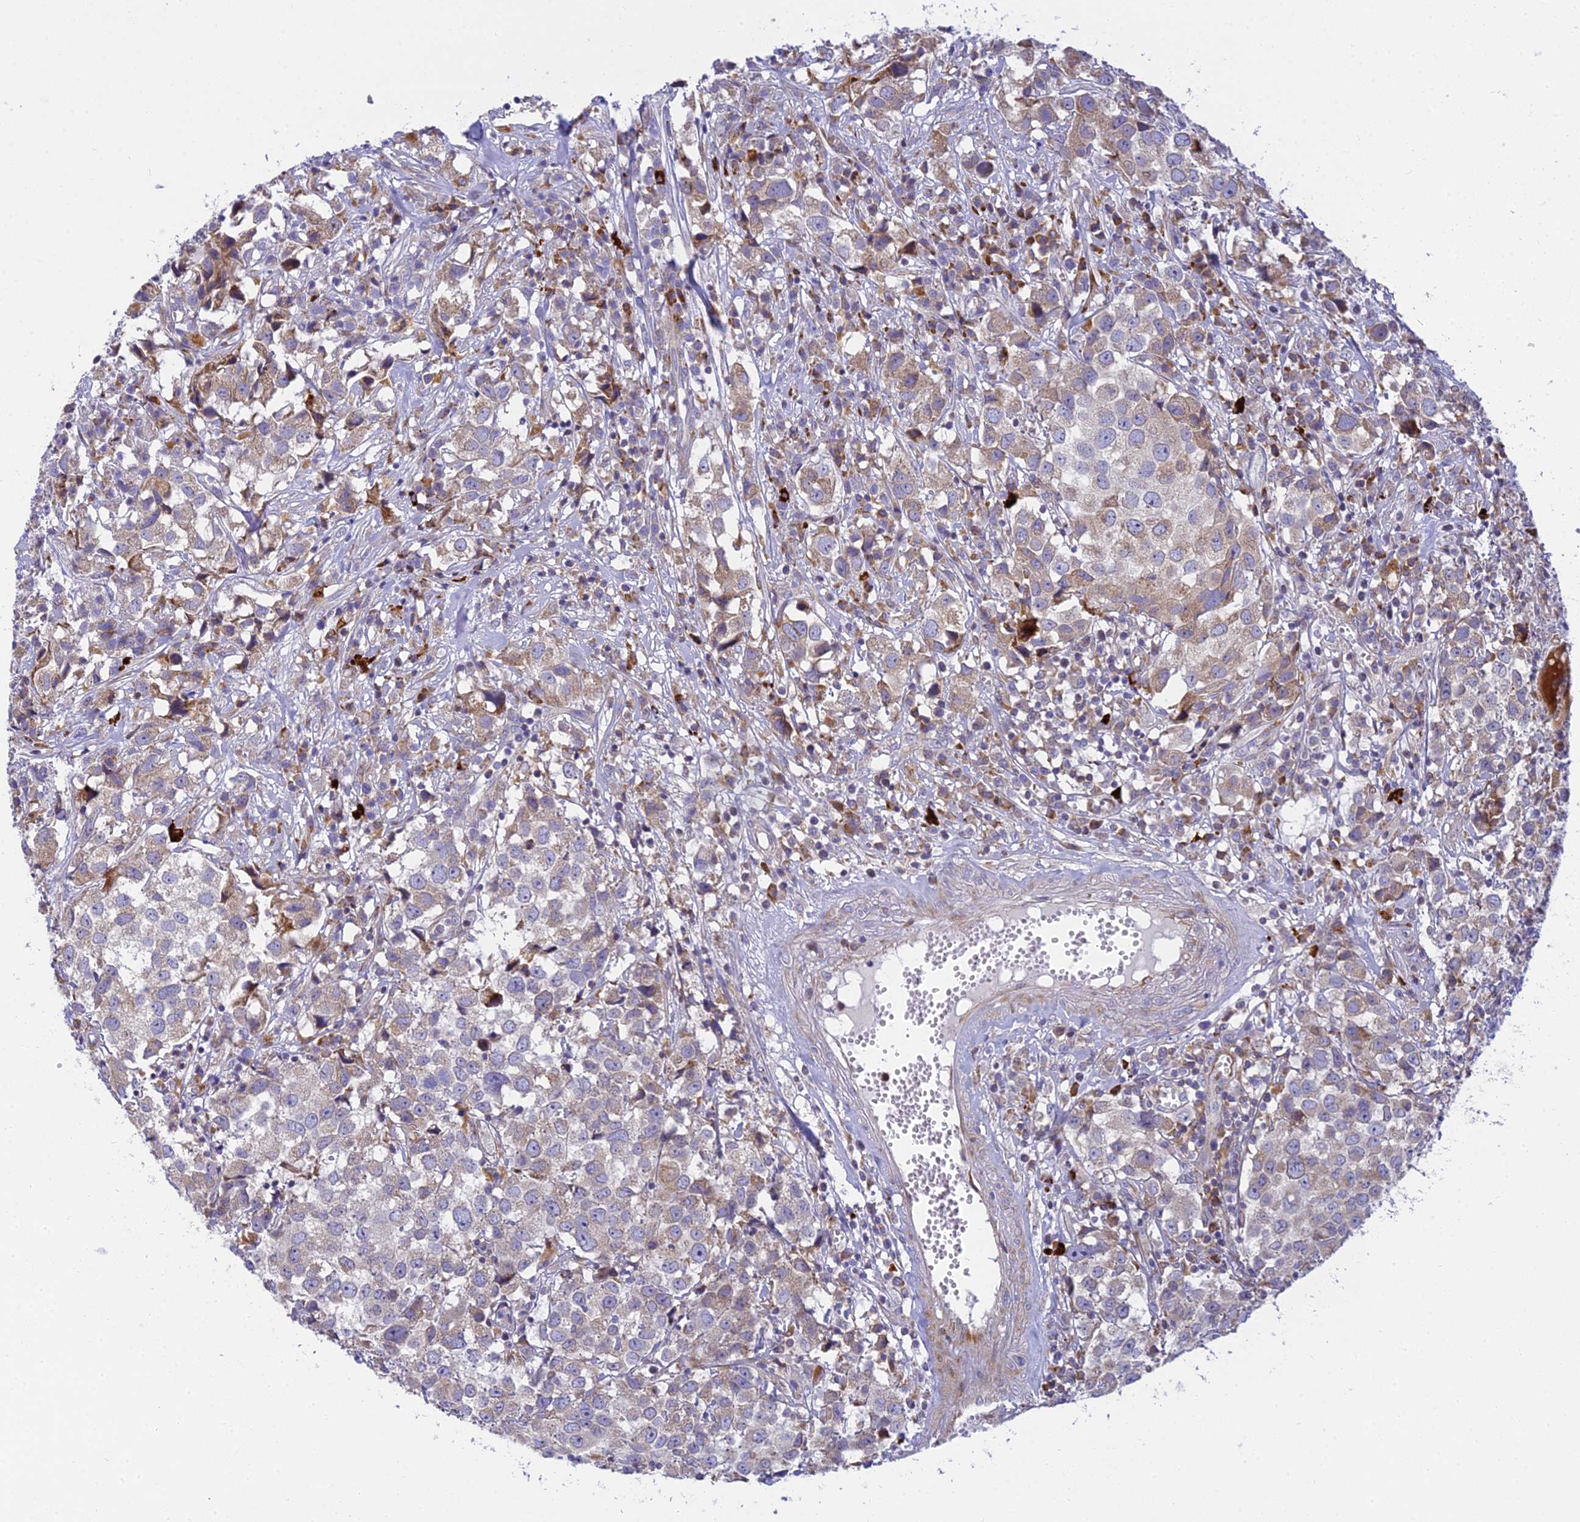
{"staining": {"intensity": "strong", "quantity": "<25%", "location": "cytoplasmic/membranous"}, "tissue": "urothelial cancer", "cell_type": "Tumor cells", "image_type": "cancer", "snomed": [{"axis": "morphology", "description": "Urothelial carcinoma, High grade"}, {"axis": "topography", "description": "Urinary bladder"}], "caption": "This is a micrograph of immunohistochemistry staining of high-grade urothelial carcinoma, which shows strong expression in the cytoplasmic/membranous of tumor cells.", "gene": "CLCN7", "patient": {"sex": "female", "age": 75}}